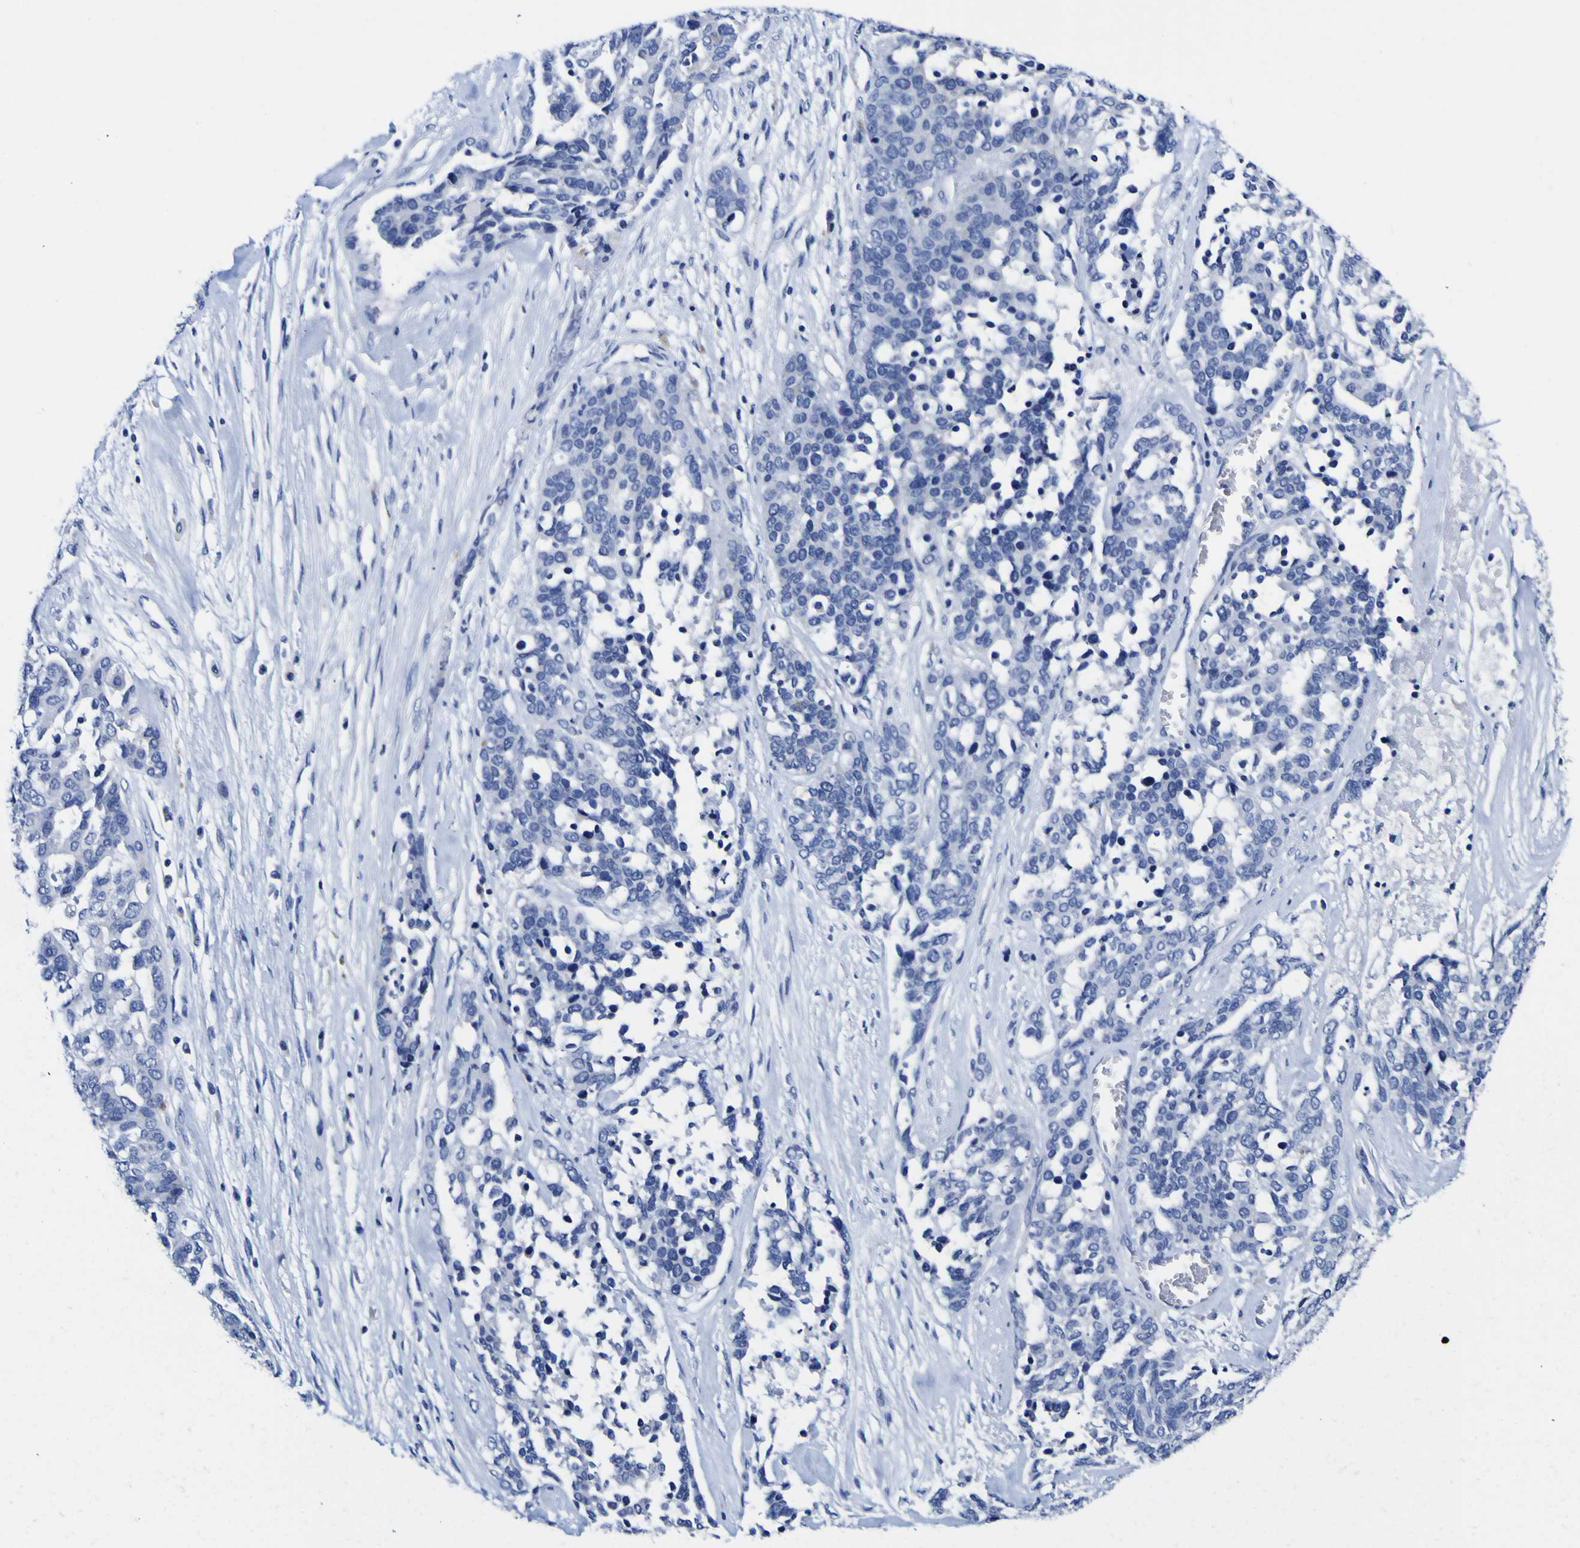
{"staining": {"intensity": "negative", "quantity": "none", "location": "none"}, "tissue": "ovarian cancer", "cell_type": "Tumor cells", "image_type": "cancer", "snomed": [{"axis": "morphology", "description": "Cystadenocarcinoma, serous, NOS"}, {"axis": "topography", "description": "Ovary"}], "caption": "Immunohistochemistry histopathology image of neoplastic tissue: human serous cystadenocarcinoma (ovarian) stained with DAB reveals no significant protein positivity in tumor cells. (Brightfield microscopy of DAB IHC at high magnification).", "gene": "HLA-DQA1", "patient": {"sex": "female", "age": 44}}